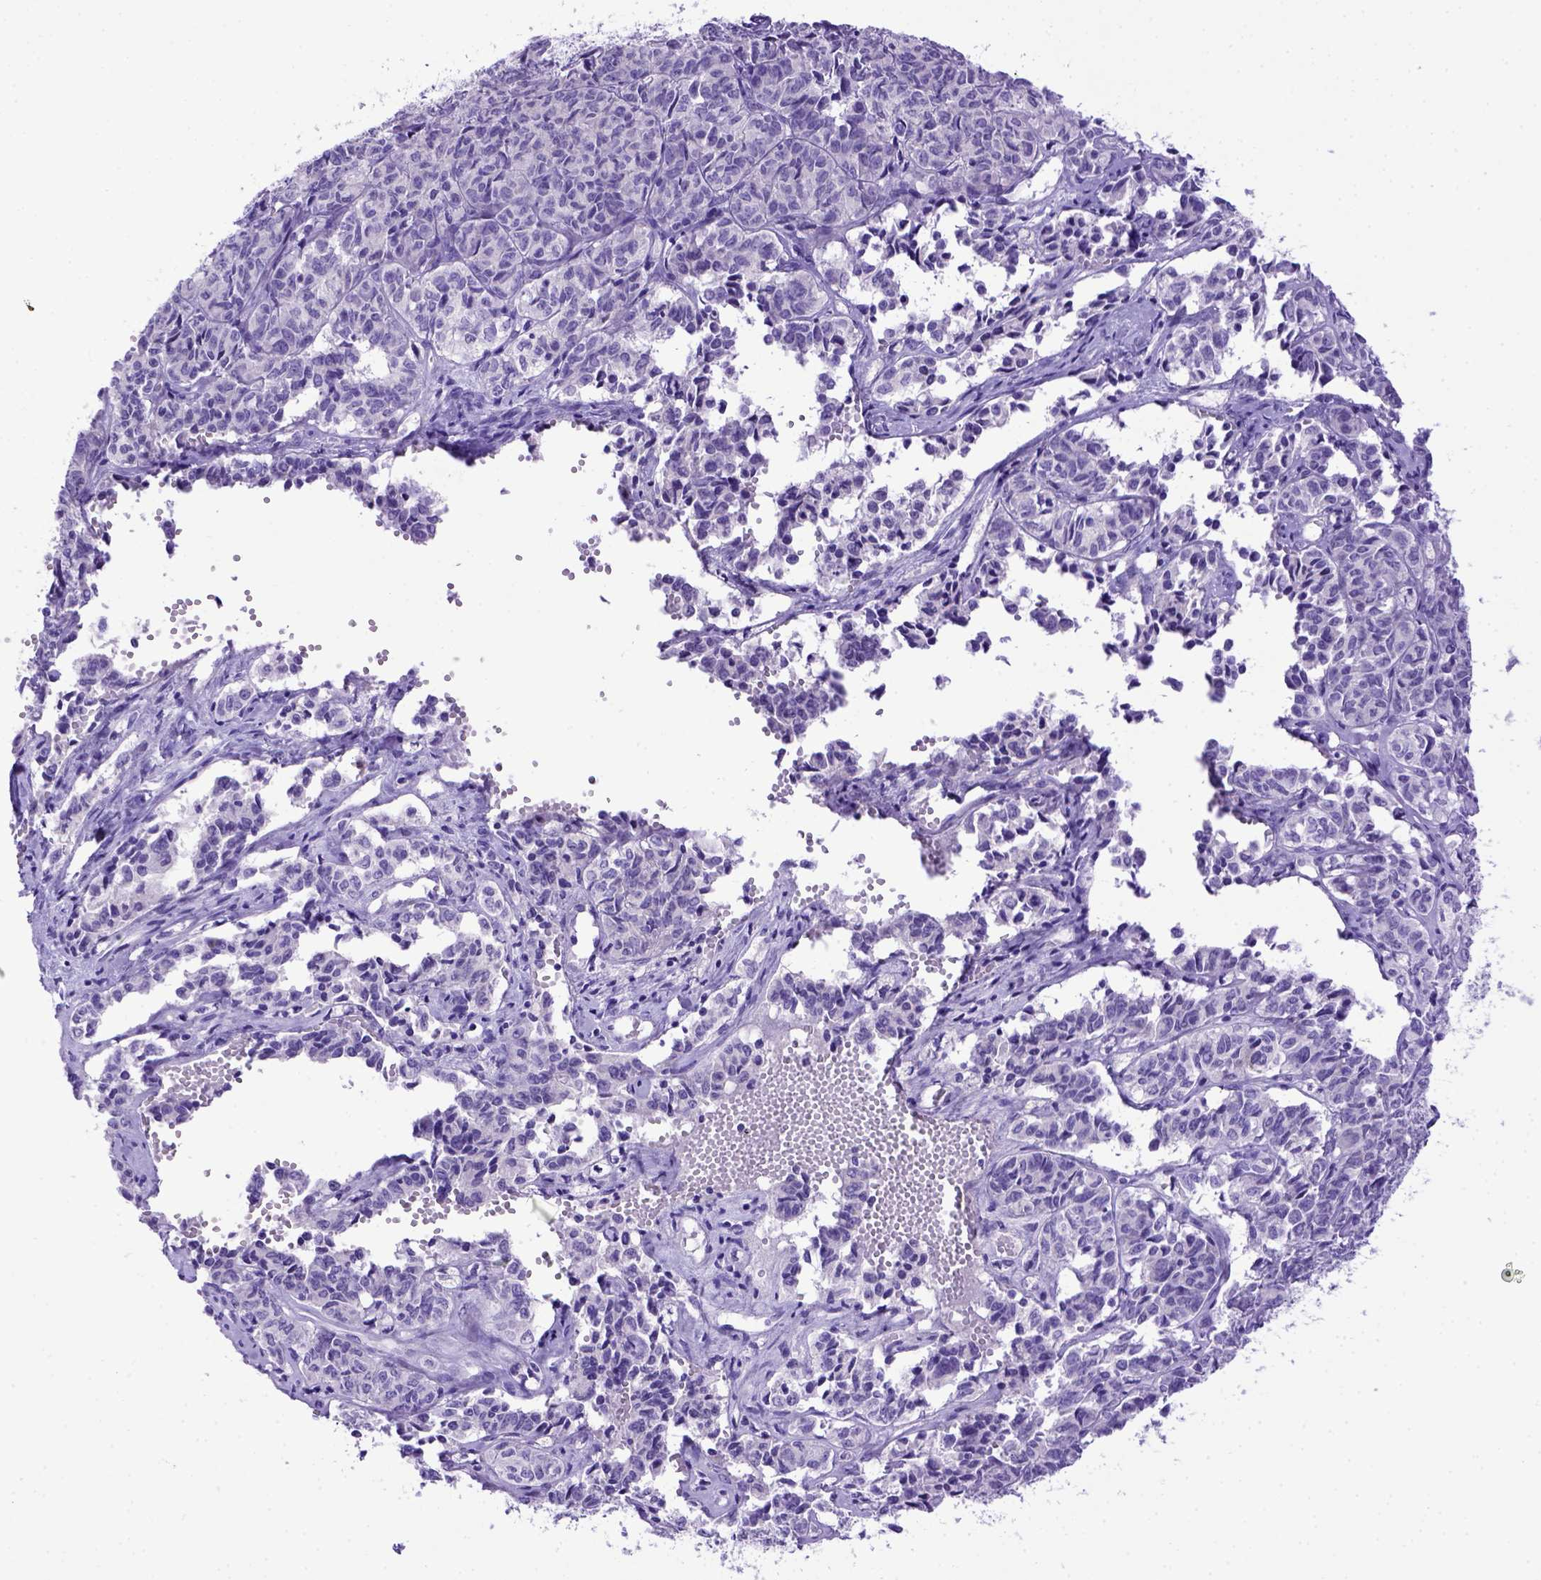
{"staining": {"intensity": "negative", "quantity": "none", "location": "none"}, "tissue": "ovarian cancer", "cell_type": "Tumor cells", "image_type": "cancer", "snomed": [{"axis": "morphology", "description": "Carcinoma, endometroid"}, {"axis": "topography", "description": "Ovary"}], "caption": "Immunohistochemical staining of human ovarian endometroid carcinoma exhibits no significant staining in tumor cells.", "gene": "PTGES", "patient": {"sex": "female", "age": 80}}